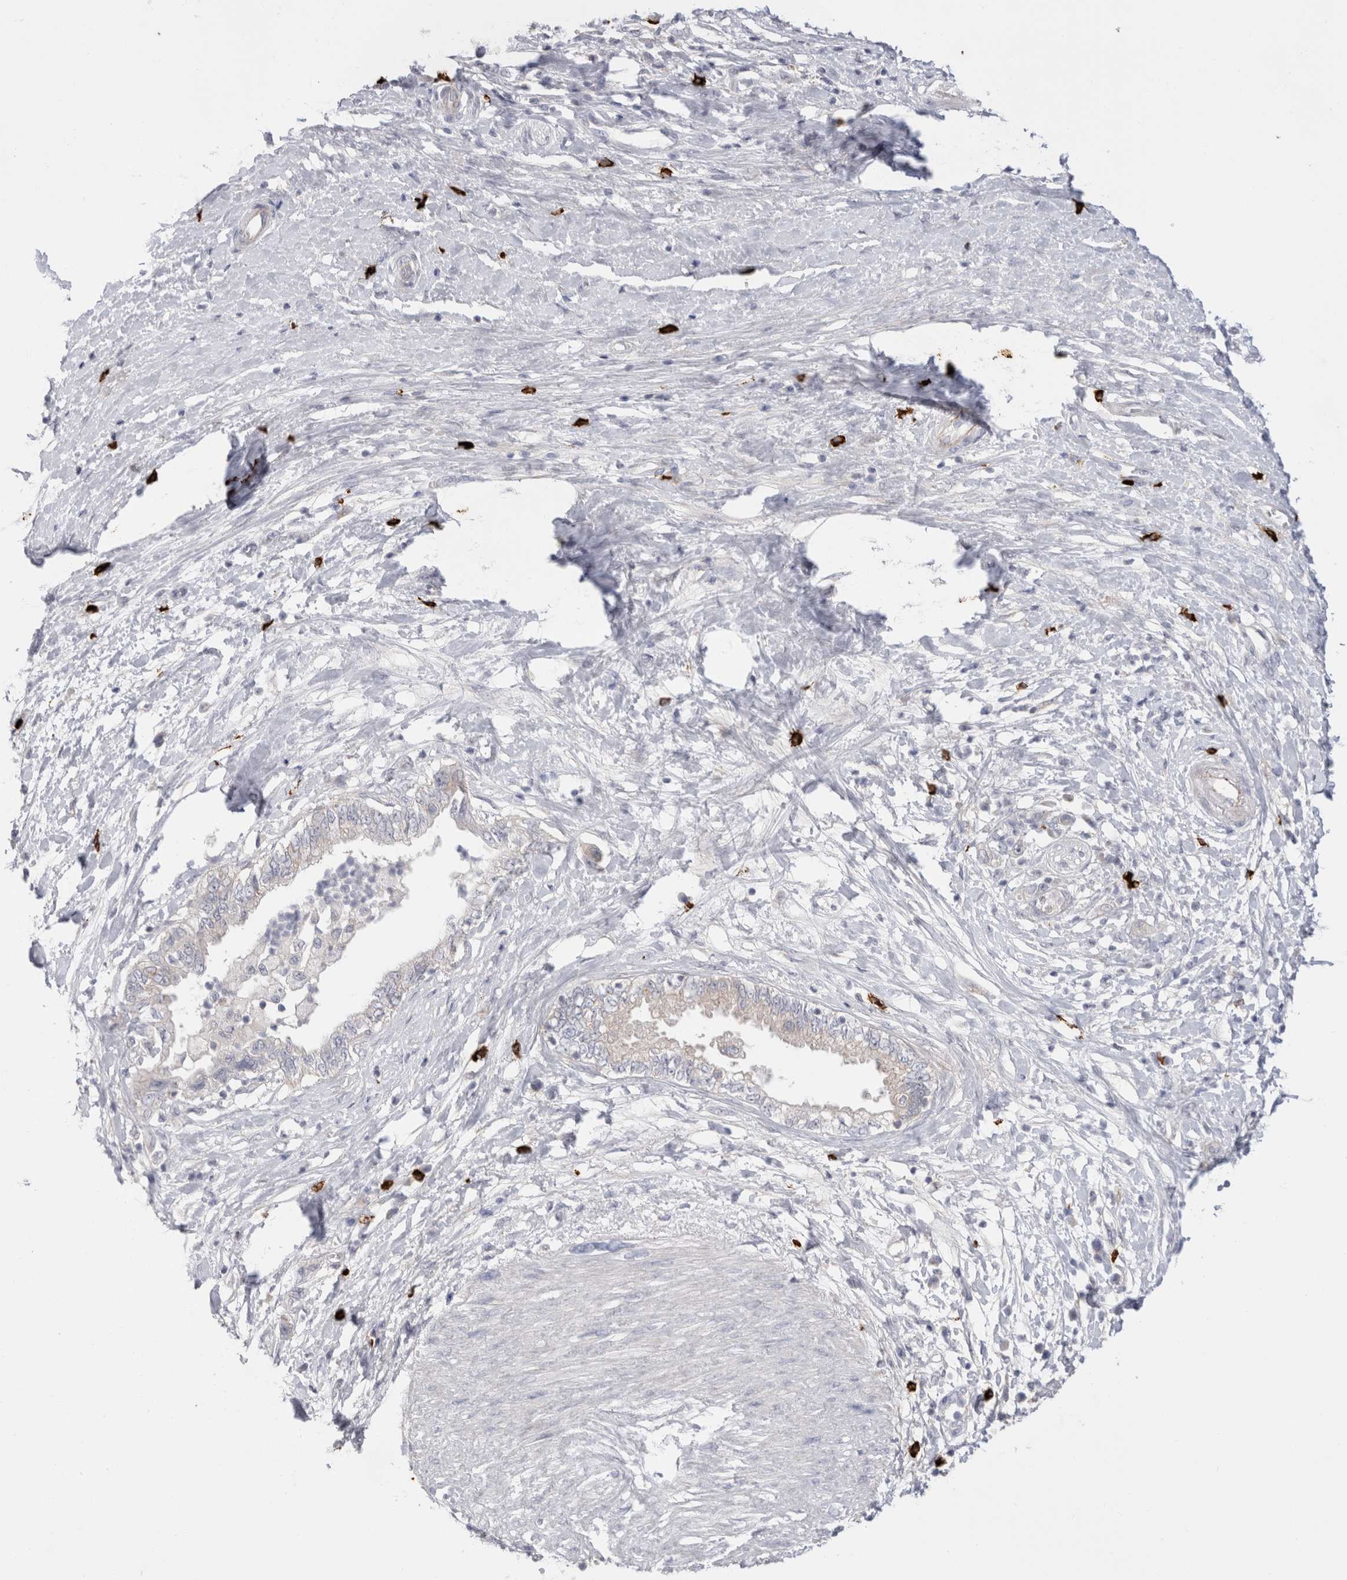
{"staining": {"intensity": "negative", "quantity": "none", "location": "none"}, "tissue": "pancreatic cancer", "cell_type": "Tumor cells", "image_type": "cancer", "snomed": [{"axis": "morphology", "description": "Adenocarcinoma, NOS"}, {"axis": "topography", "description": "Pancreas"}], "caption": "High magnification brightfield microscopy of pancreatic adenocarcinoma stained with DAB (3,3'-diaminobenzidine) (brown) and counterstained with hematoxylin (blue): tumor cells show no significant staining.", "gene": "SPINK2", "patient": {"sex": "female", "age": 73}}